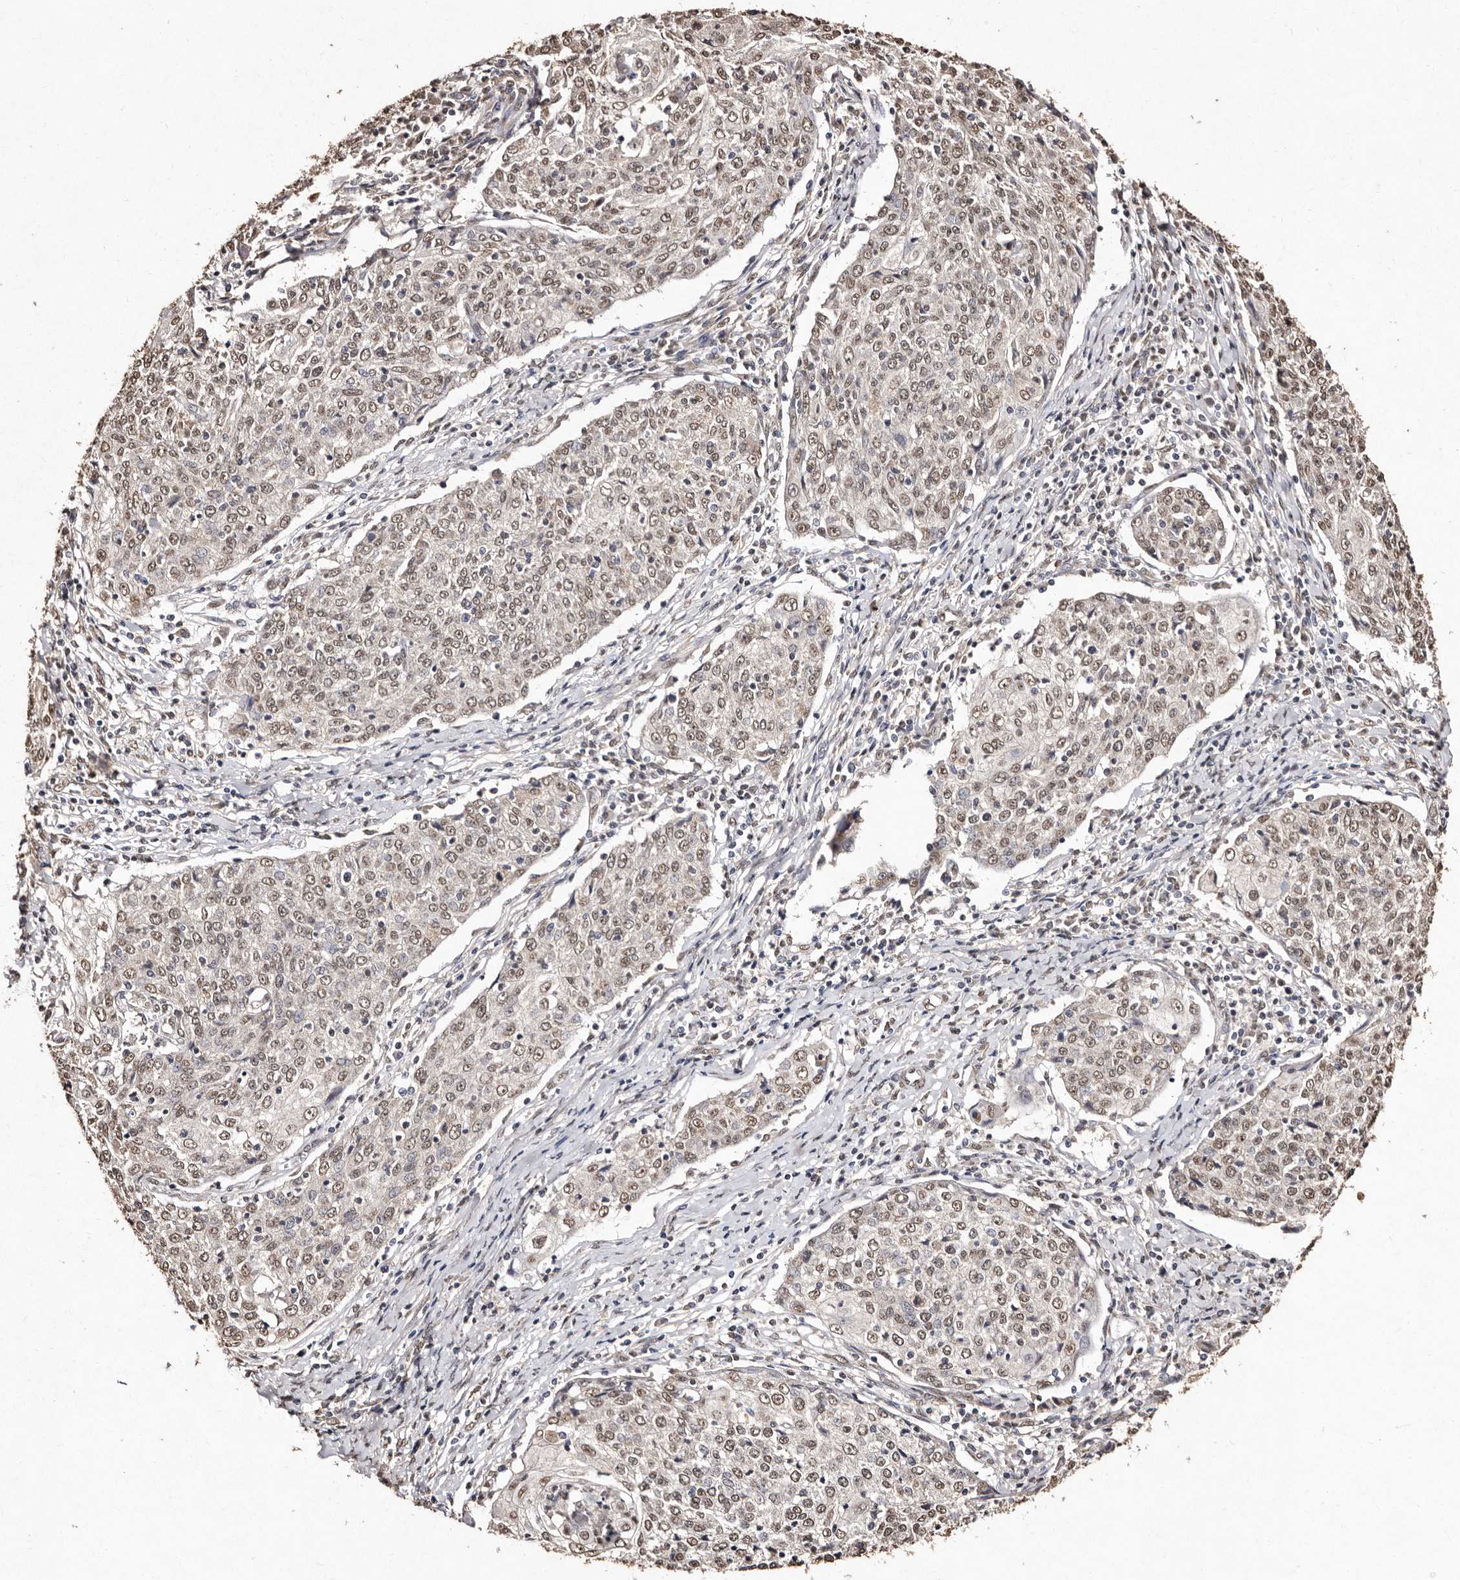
{"staining": {"intensity": "moderate", "quantity": ">75%", "location": "nuclear"}, "tissue": "cervical cancer", "cell_type": "Tumor cells", "image_type": "cancer", "snomed": [{"axis": "morphology", "description": "Squamous cell carcinoma, NOS"}, {"axis": "topography", "description": "Cervix"}], "caption": "Squamous cell carcinoma (cervical) was stained to show a protein in brown. There is medium levels of moderate nuclear positivity in approximately >75% of tumor cells.", "gene": "ERBB4", "patient": {"sex": "female", "age": 48}}